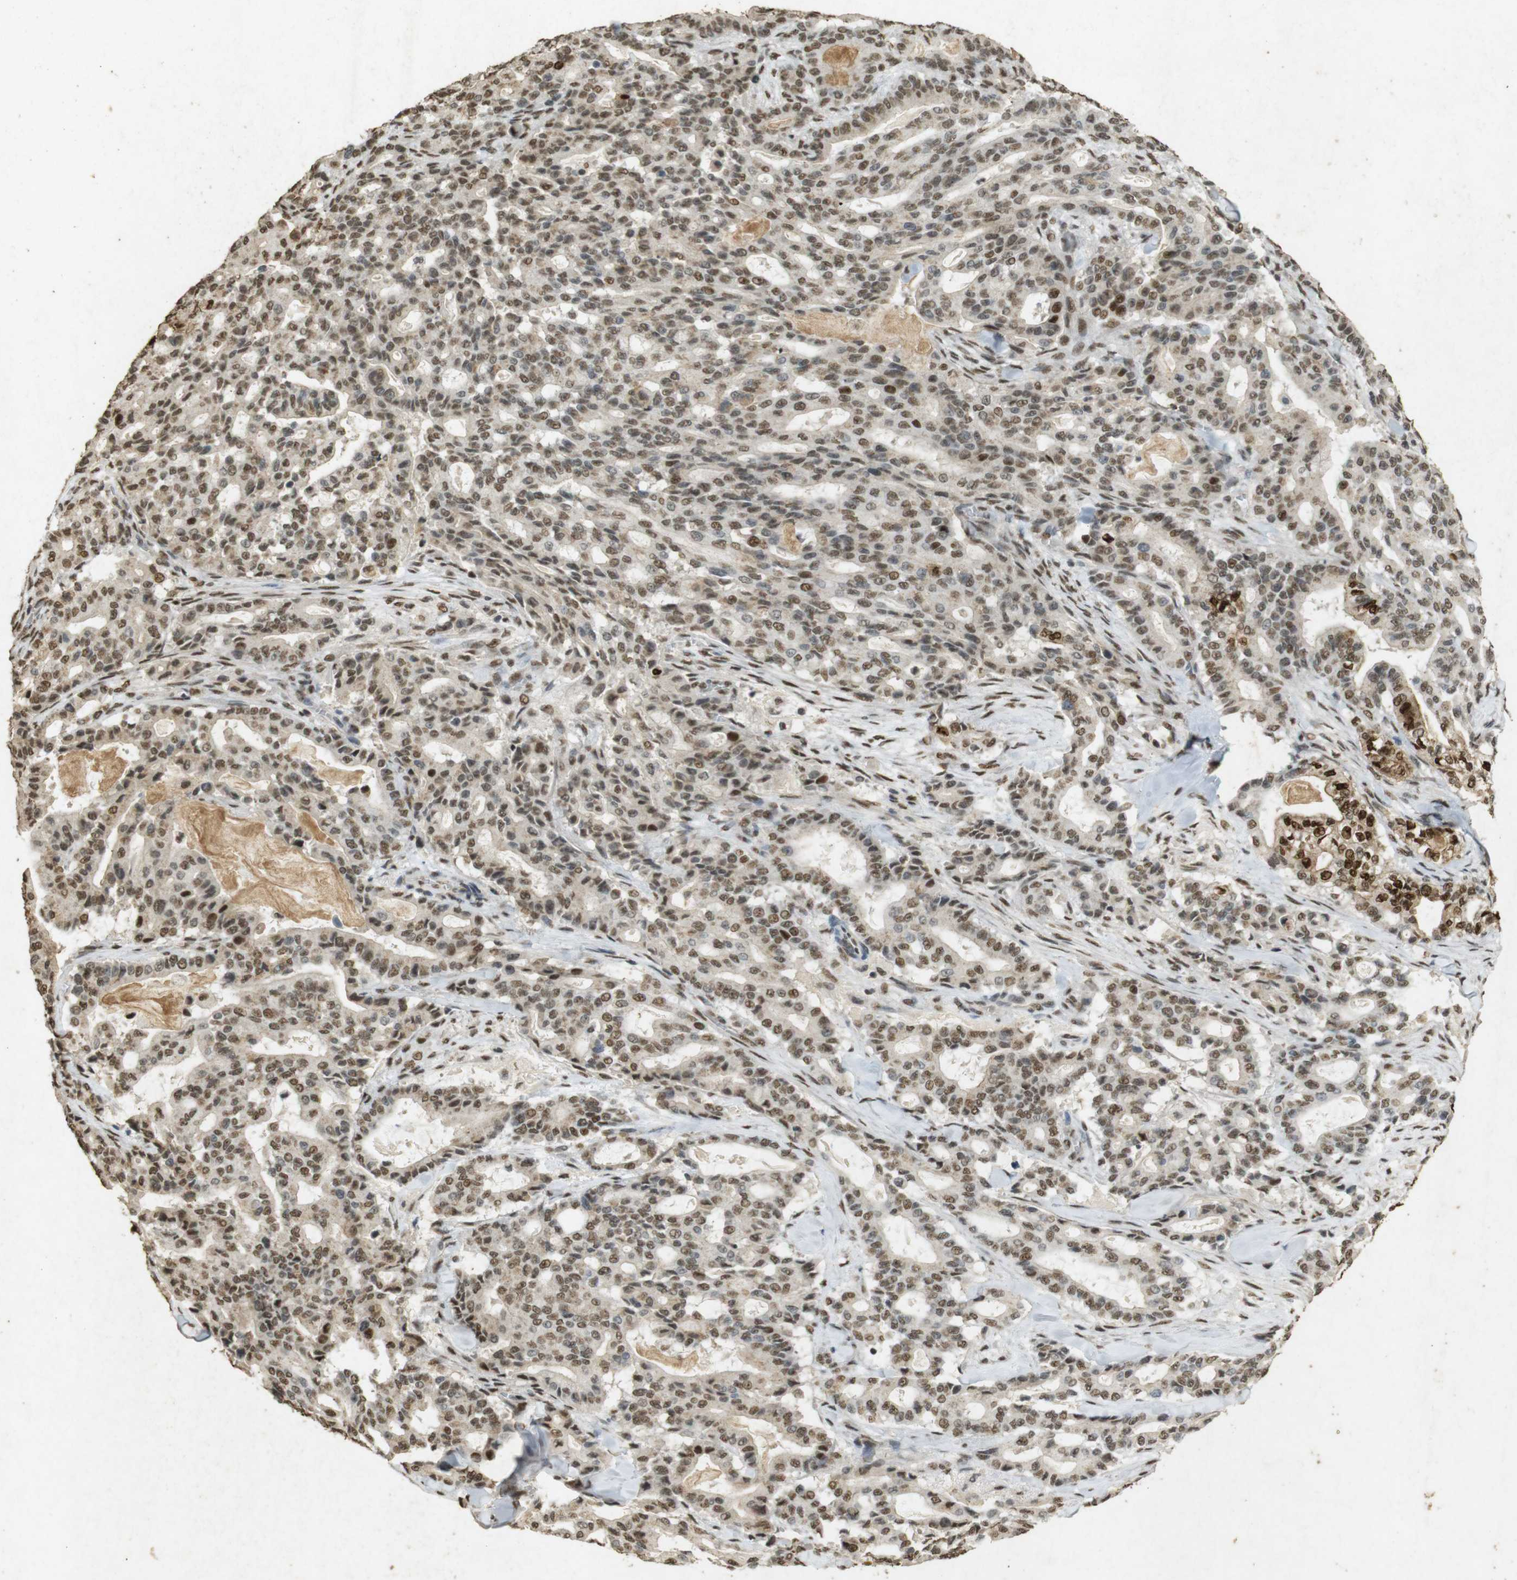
{"staining": {"intensity": "moderate", "quantity": ">75%", "location": "cytoplasmic/membranous,nuclear"}, "tissue": "pancreatic cancer", "cell_type": "Tumor cells", "image_type": "cancer", "snomed": [{"axis": "morphology", "description": "Adenocarcinoma, NOS"}, {"axis": "topography", "description": "Pancreas"}], "caption": "Tumor cells reveal moderate cytoplasmic/membranous and nuclear positivity in about >75% of cells in pancreatic adenocarcinoma.", "gene": "GATA4", "patient": {"sex": "male", "age": 63}}